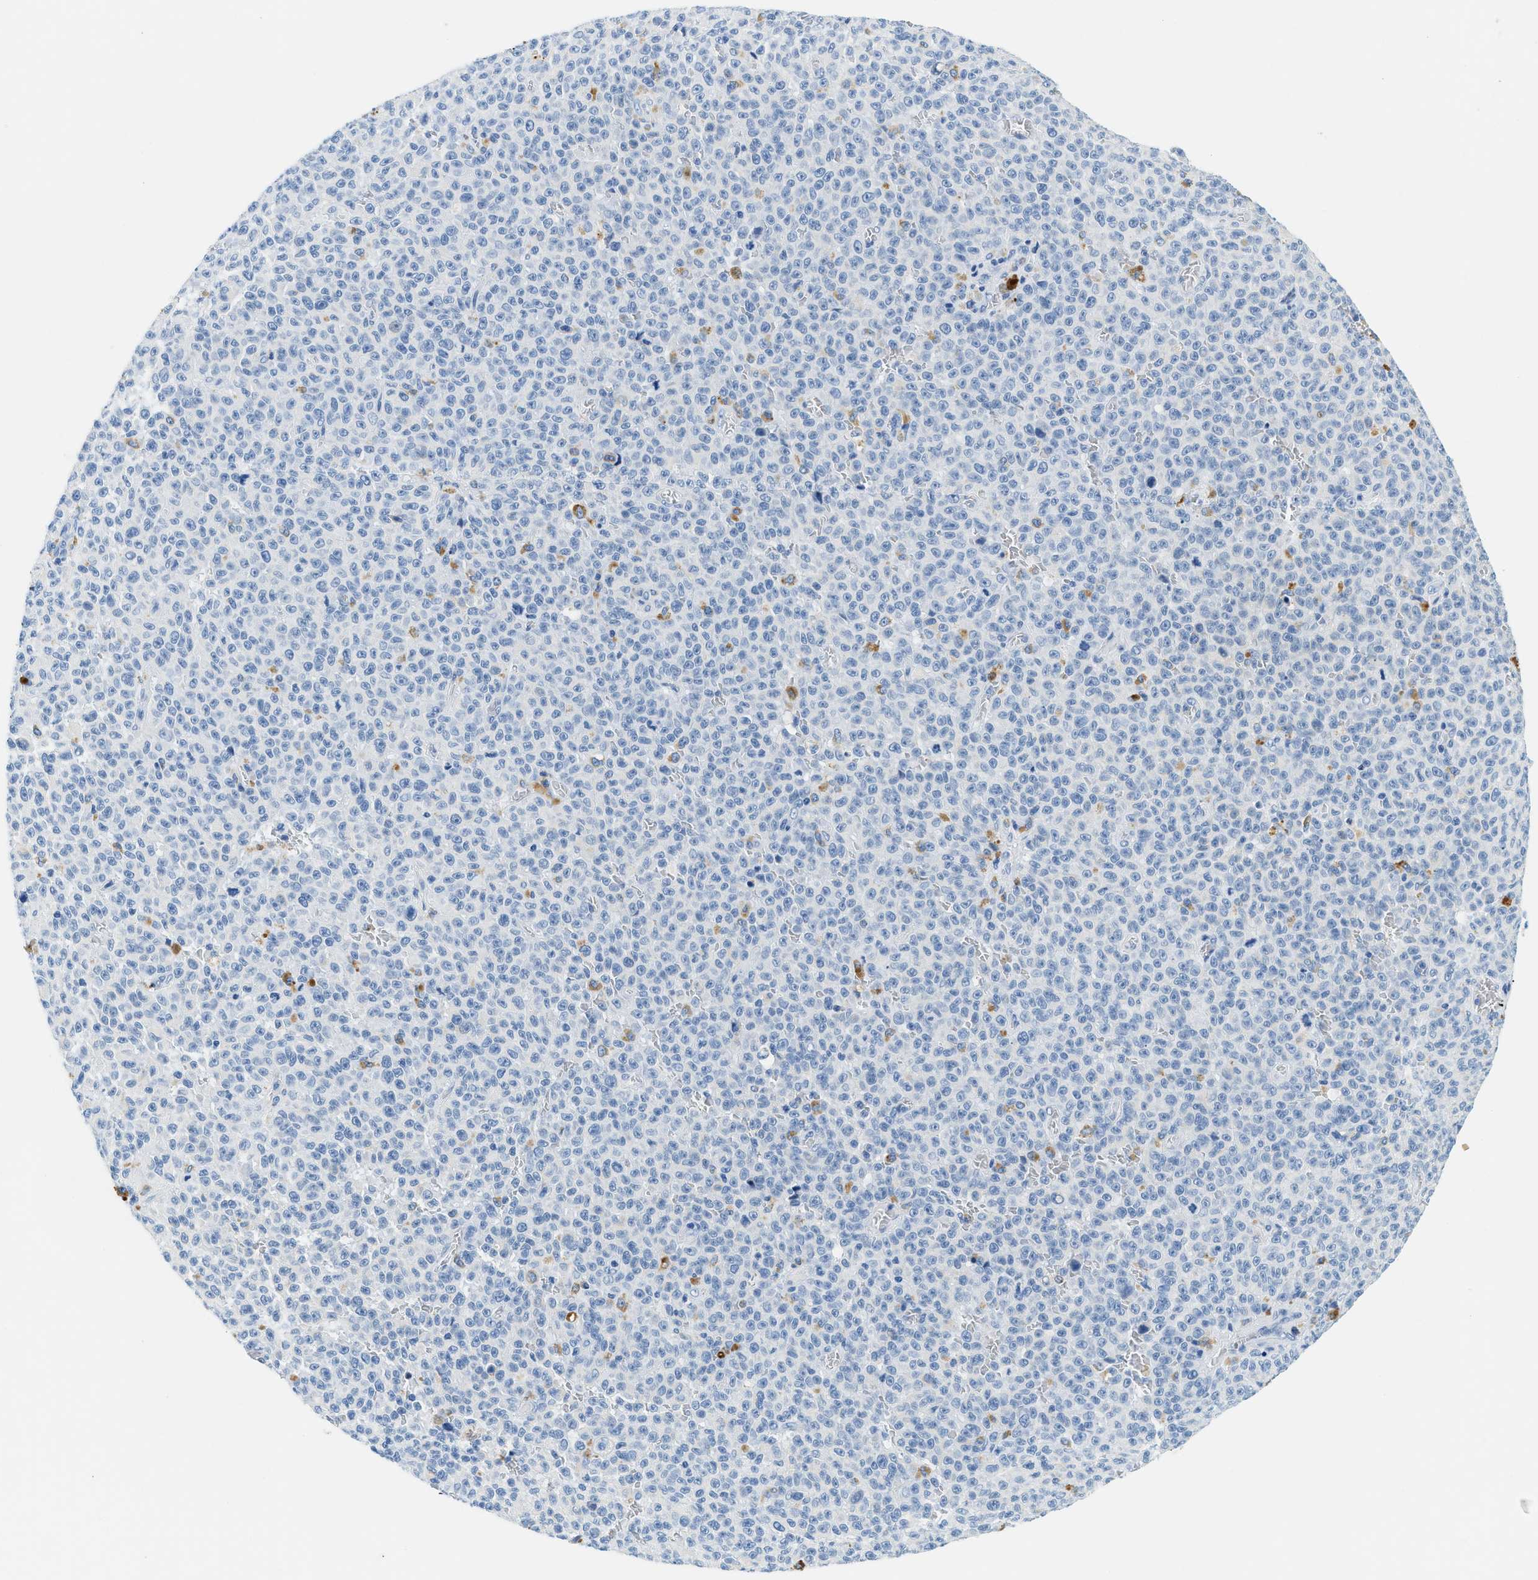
{"staining": {"intensity": "negative", "quantity": "none", "location": "none"}, "tissue": "melanoma", "cell_type": "Tumor cells", "image_type": "cancer", "snomed": [{"axis": "morphology", "description": "Malignant melanoma, NOS"}, {"axis": "topography", "description": "Skin"}], "caption": "Immunohistochemistry photomicrograph of neoplastic tissue: human malignant melanoma stained with DAB displays no significant protein staining in tumor cells. (DAB (3,3'-diaminobenzidine) immunohistochemistry (IHC) visualized using brightfield microscopy, high magnification).", "gene": "STXBP2", "patient": {"sex": "female", "age": 82}}